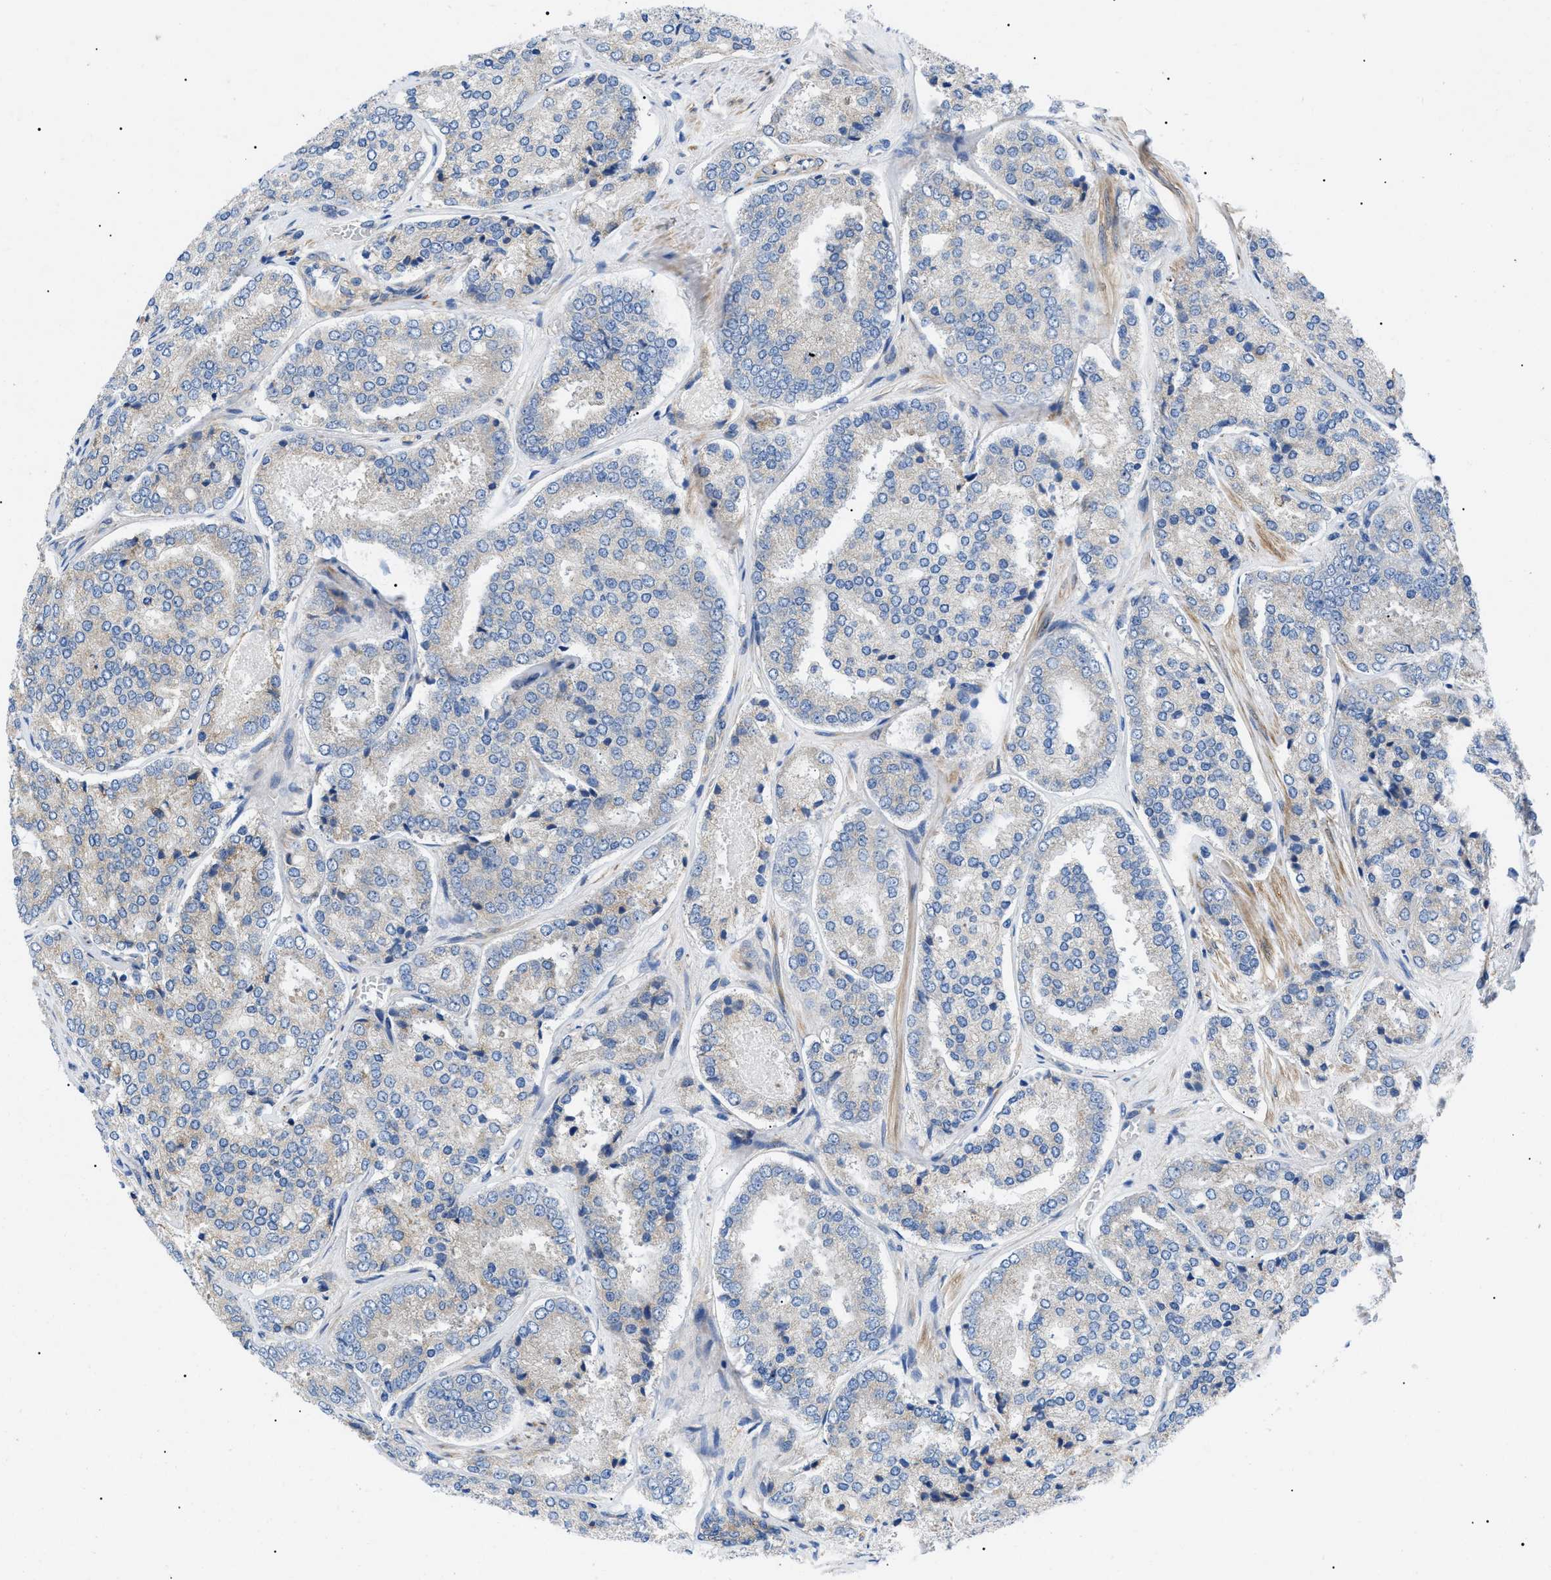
{"staining": {"intensity": "negative", "quantity": "none", "location": "none"}, "tissue": "prostate cancer", "cell_type": "Tumor cells", "image_type": "cancer", "snomed": [{"axis": "morphology", "description": "Adenocarcinoma, High grade"}, {"axis": "topography", "description": "Prostate"}], "caption": "Immunohistochemical staining of human prostate cancer (high-grade adenocarcinoma) reveals no significant positivity in tumor cells.", "gene": "HSPB8", "patient": {"sex": "male", "age": 65}}